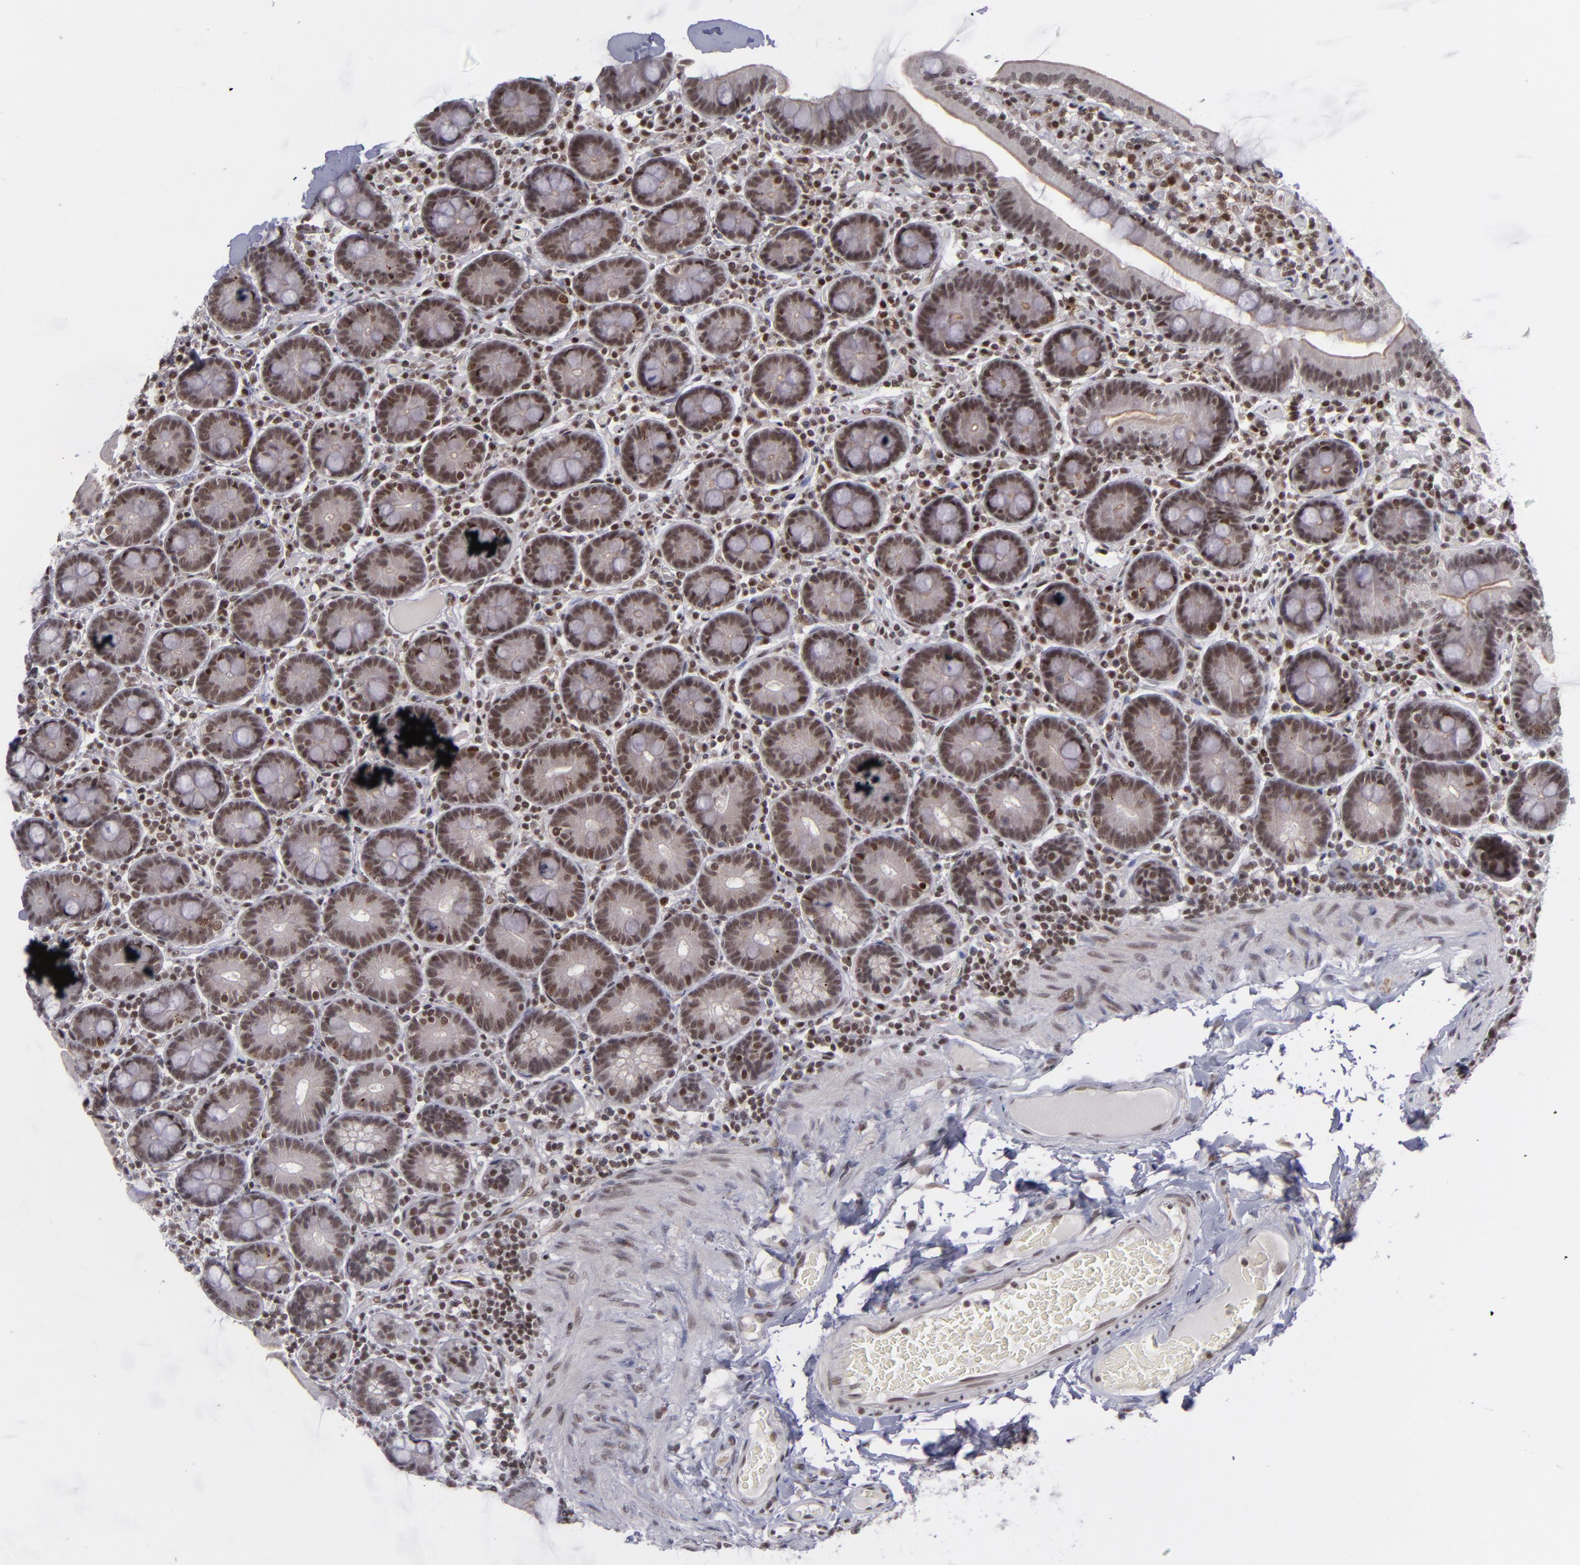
{"staining": {"intensity": "moderate", "quantity": "25%-75%", "location": "nuclear"}, "tissue": "duodenum", "cell_type": "Glandular cells", "image_type": "normal", "snomed": [{"axis": "morphology", "description": "Normal tissue, NOS"}, {"axis": "topography", "description": "Duodenum"}], "caption": "Moderate nuclear positivity is seen in approximately 25%-75% of glandular cells in normal duodenum.", "gene": "MLLT3", "patient": {"sex": "male", "age": 66}}